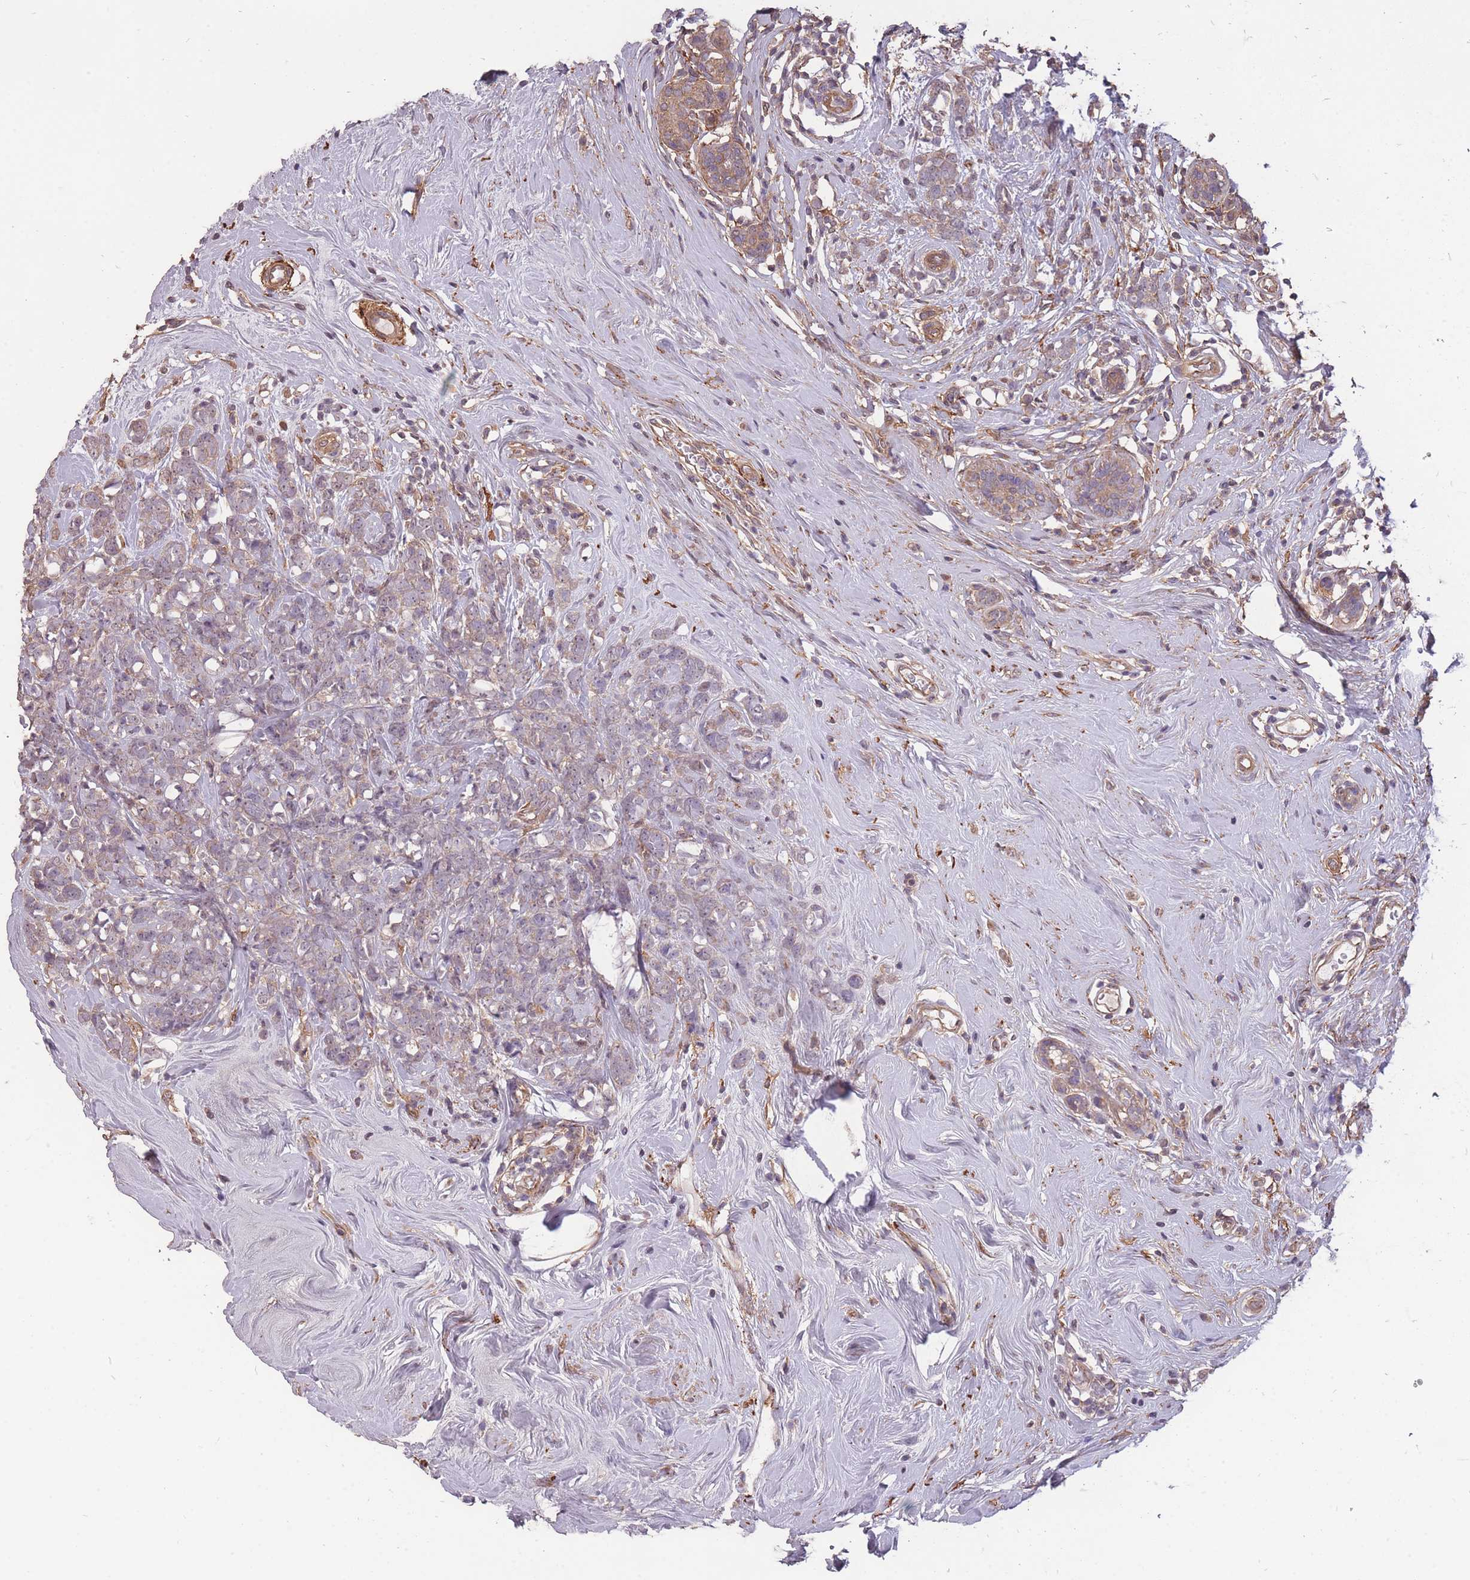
{"staining": {"intensity": "negative", "quantity": "none", "location": "none"}, "tissue": "breast cancer", "cell_type": "Tumor cells", "image_type": "cancer", "snomed": [{"axis": "morphology", "description": "Lobular carcinoma"}, {"axis": "topography", "description": "Breast"}], "caption": "A high-resolution photomicrograph shows immunohistochemistry (IHC) staining of lobular carcinoma (breast), which exhibits no significant positivity in tumor cells. (Brightfield microscopy of DAB immunohistochemistry at high magnification).", "gene": "DYNC1LI2", "patient": {"sex": "female", "age": 58}}